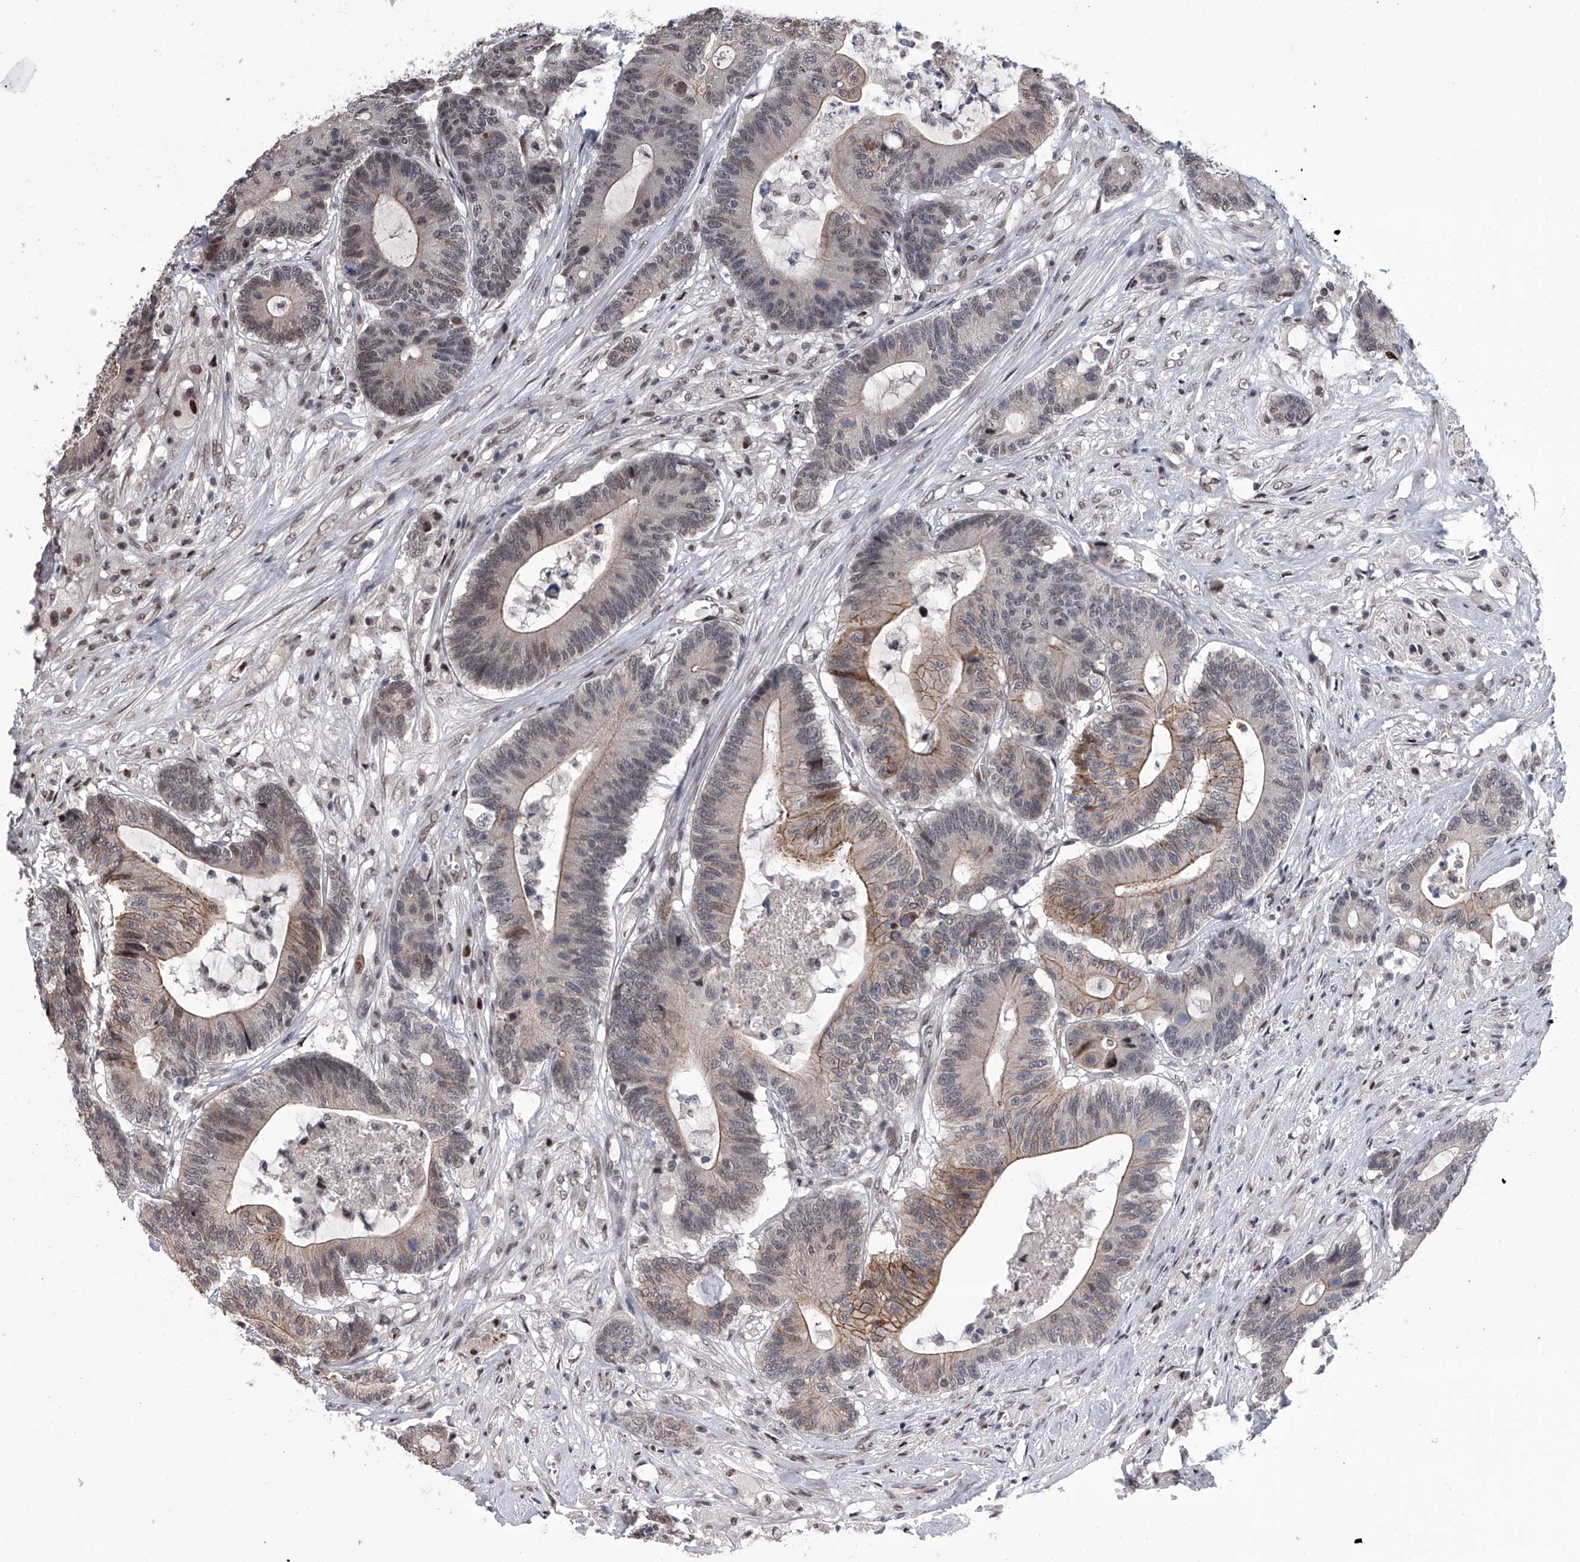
{"staining": {"intensity": "moderate", "quantity": "<25%", "location": "cytoplasmic/membranous"}, "tissue": "colorectal cancer", "cell_type": "Tumor cells", "image_type": "cancer", "snomed": [{"axis": "morphology", "description": "Adenocarcinoma, NOS"}, {"axis": "topography", "description": "Colon"}], "caption": "There is low levels of moderate cytoplasmic/membranous positivity in tumor cells of colorectal adenocarcinoma, as demonstrated by immunohistochemical staining (brown color).", "gene": "ZNF426", "patient": {"sex": "female", "age": 84}}